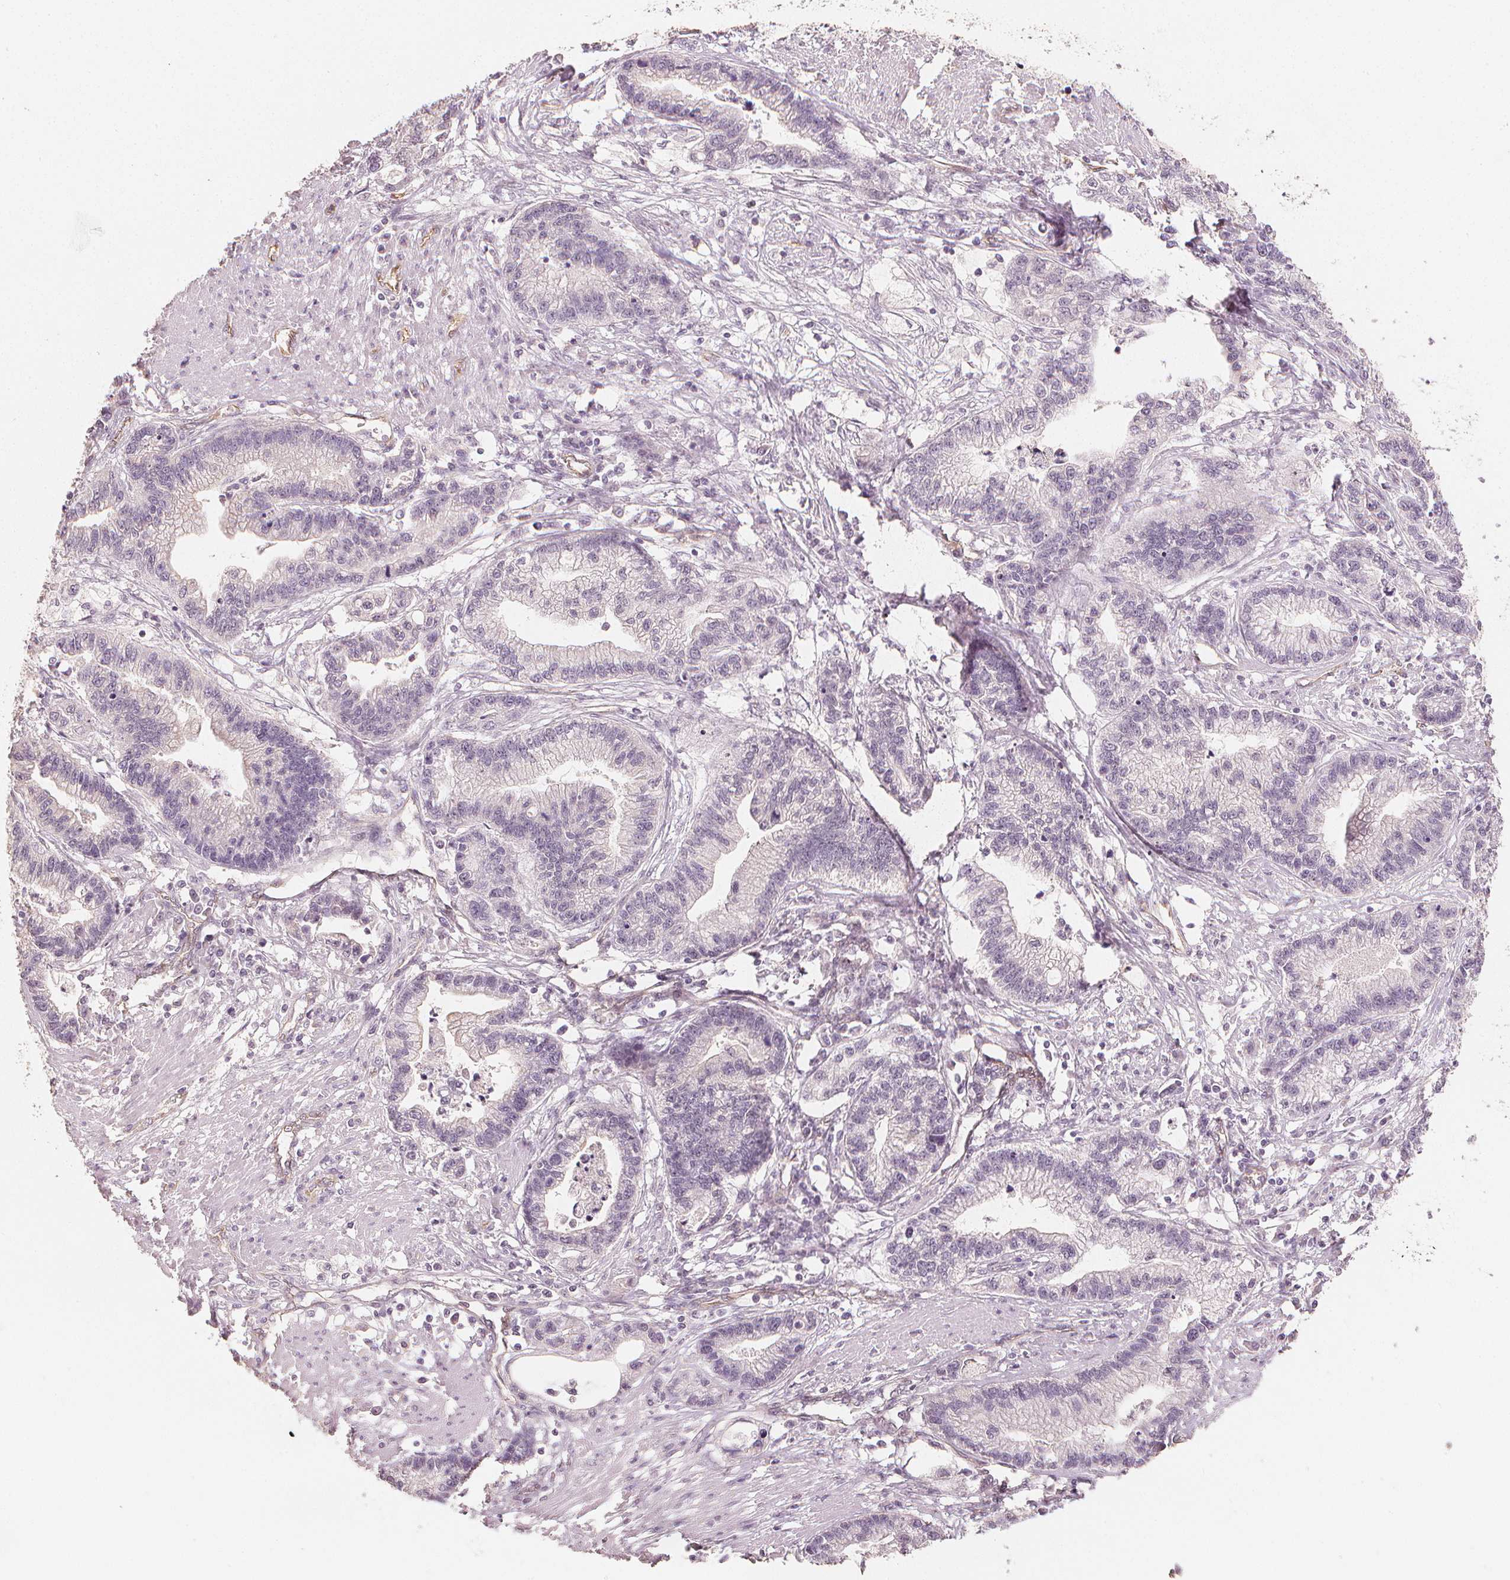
{"staining": {"intensity": "negative", "quantity": "none", "location": "none"}, "tissue": "stomach cancer", "cell_type": "Tumor cells", "image_type": "cancer", "snomed": [{"axis": "morphology", "description": "Adenocarcinoma, NOS"}, {"axis": "topography", "description": "Stomach"}], "caption": "This is an immunohistochemistry (IHC) histopathology image of stomach cancer (adenocarcinoma). There is no expression in tumor cells.", "gene": "CIB1", "patient": {"sex": "male", "age": 83}}